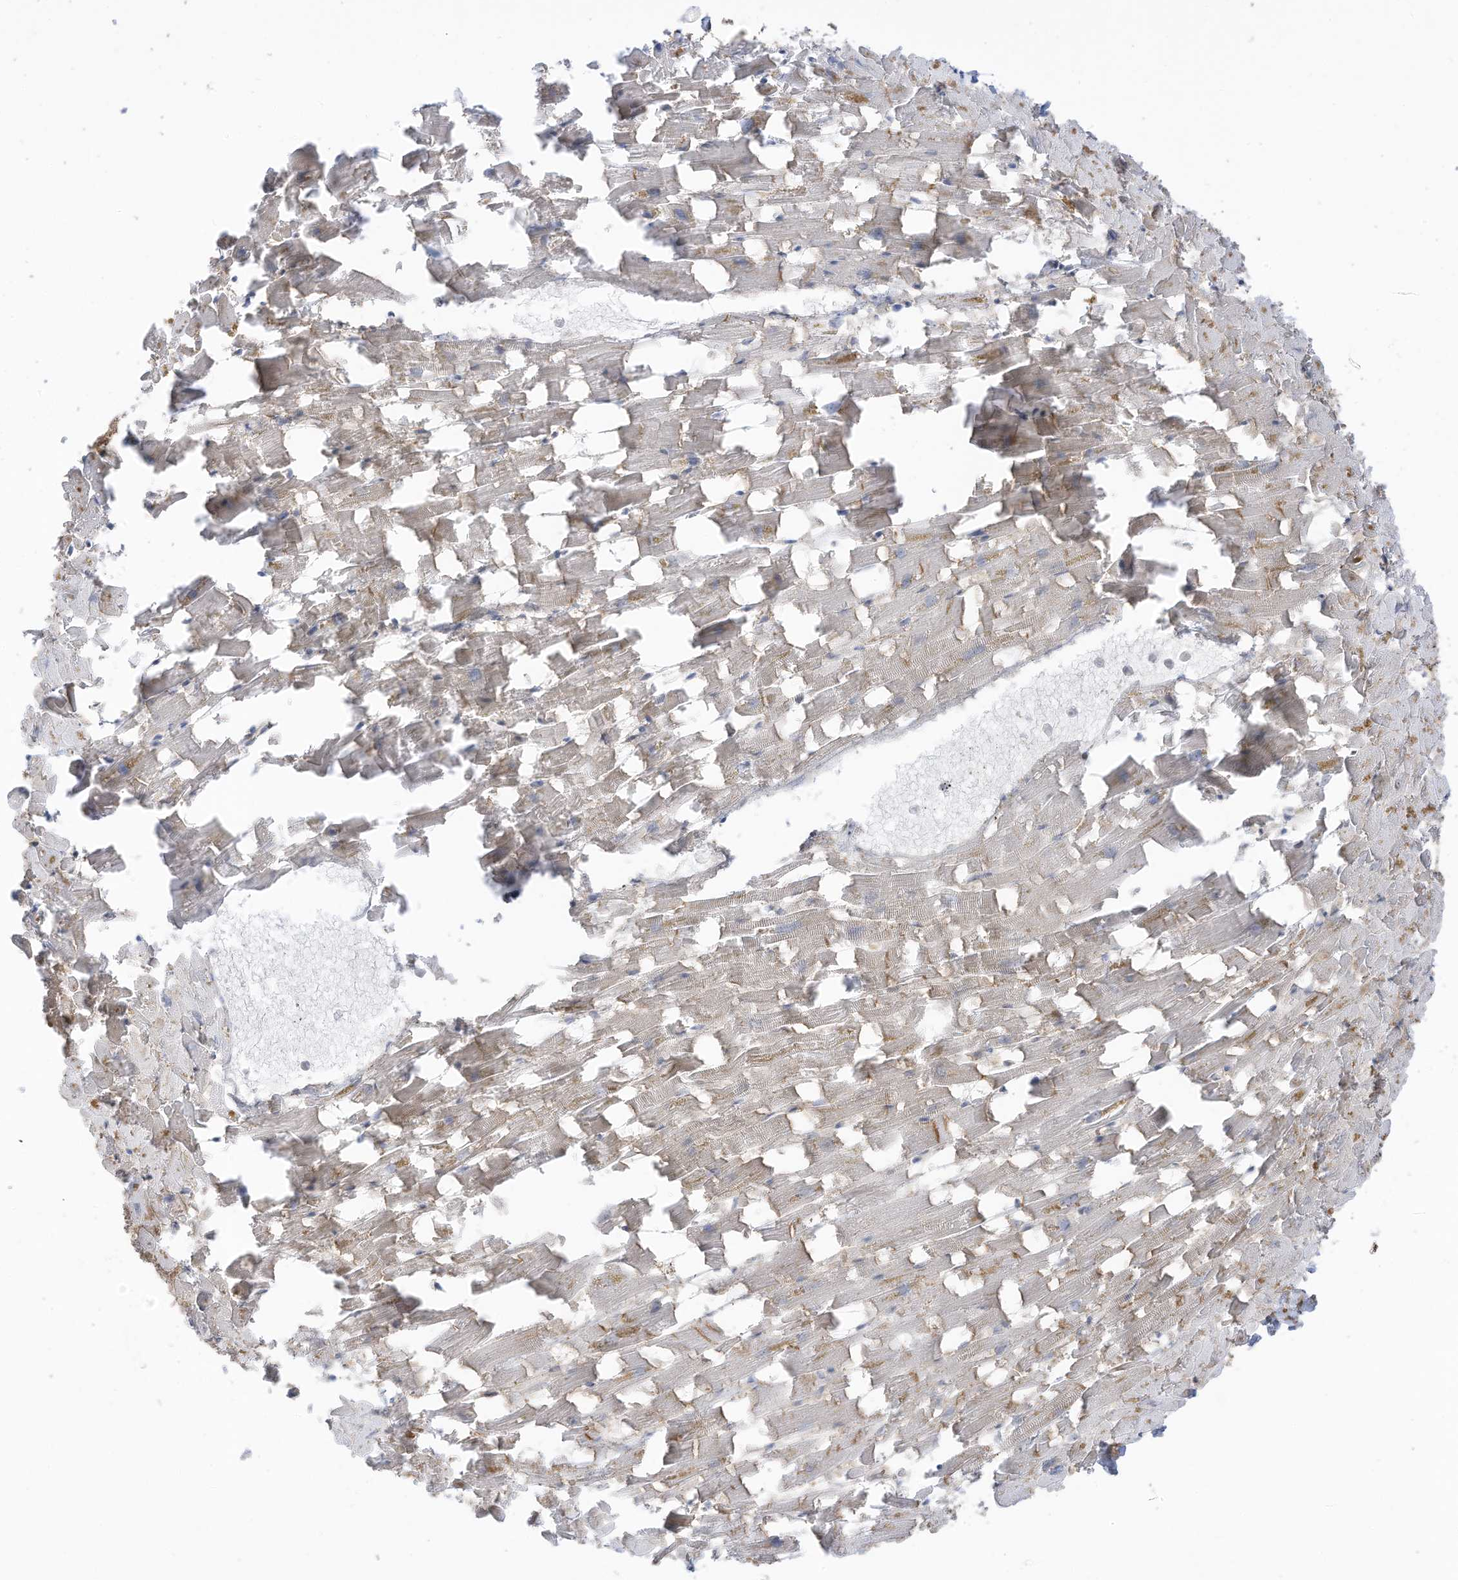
{"staining": {"intensity": "moderate", "quantity": "25%-75%", "location": "cytoplasmic/membranous"}, "tissue": "heart muscle", "cell_type": "Cardiomyocytes", "image_type": "normal", "snomed": [{"axis": "morphology", "description": "Normal tissue, NOS"}, {"axis": "topography", "description": "Heart"}], "caption": "Protein expression by immunohistochemistry (IHC) reveals moderate cytoplasmic/membranous expression in about 25%-75% of cardiomyocytes in benign heart muscle. The staining is performed using DAB (3,3'-diaminobenzidine) brown chromogen to label protein expression. The nuclei are counter-stained blue using hematoxylin.", "gene": "REPS1", "patient": {"sex": "female", "age": 64}}